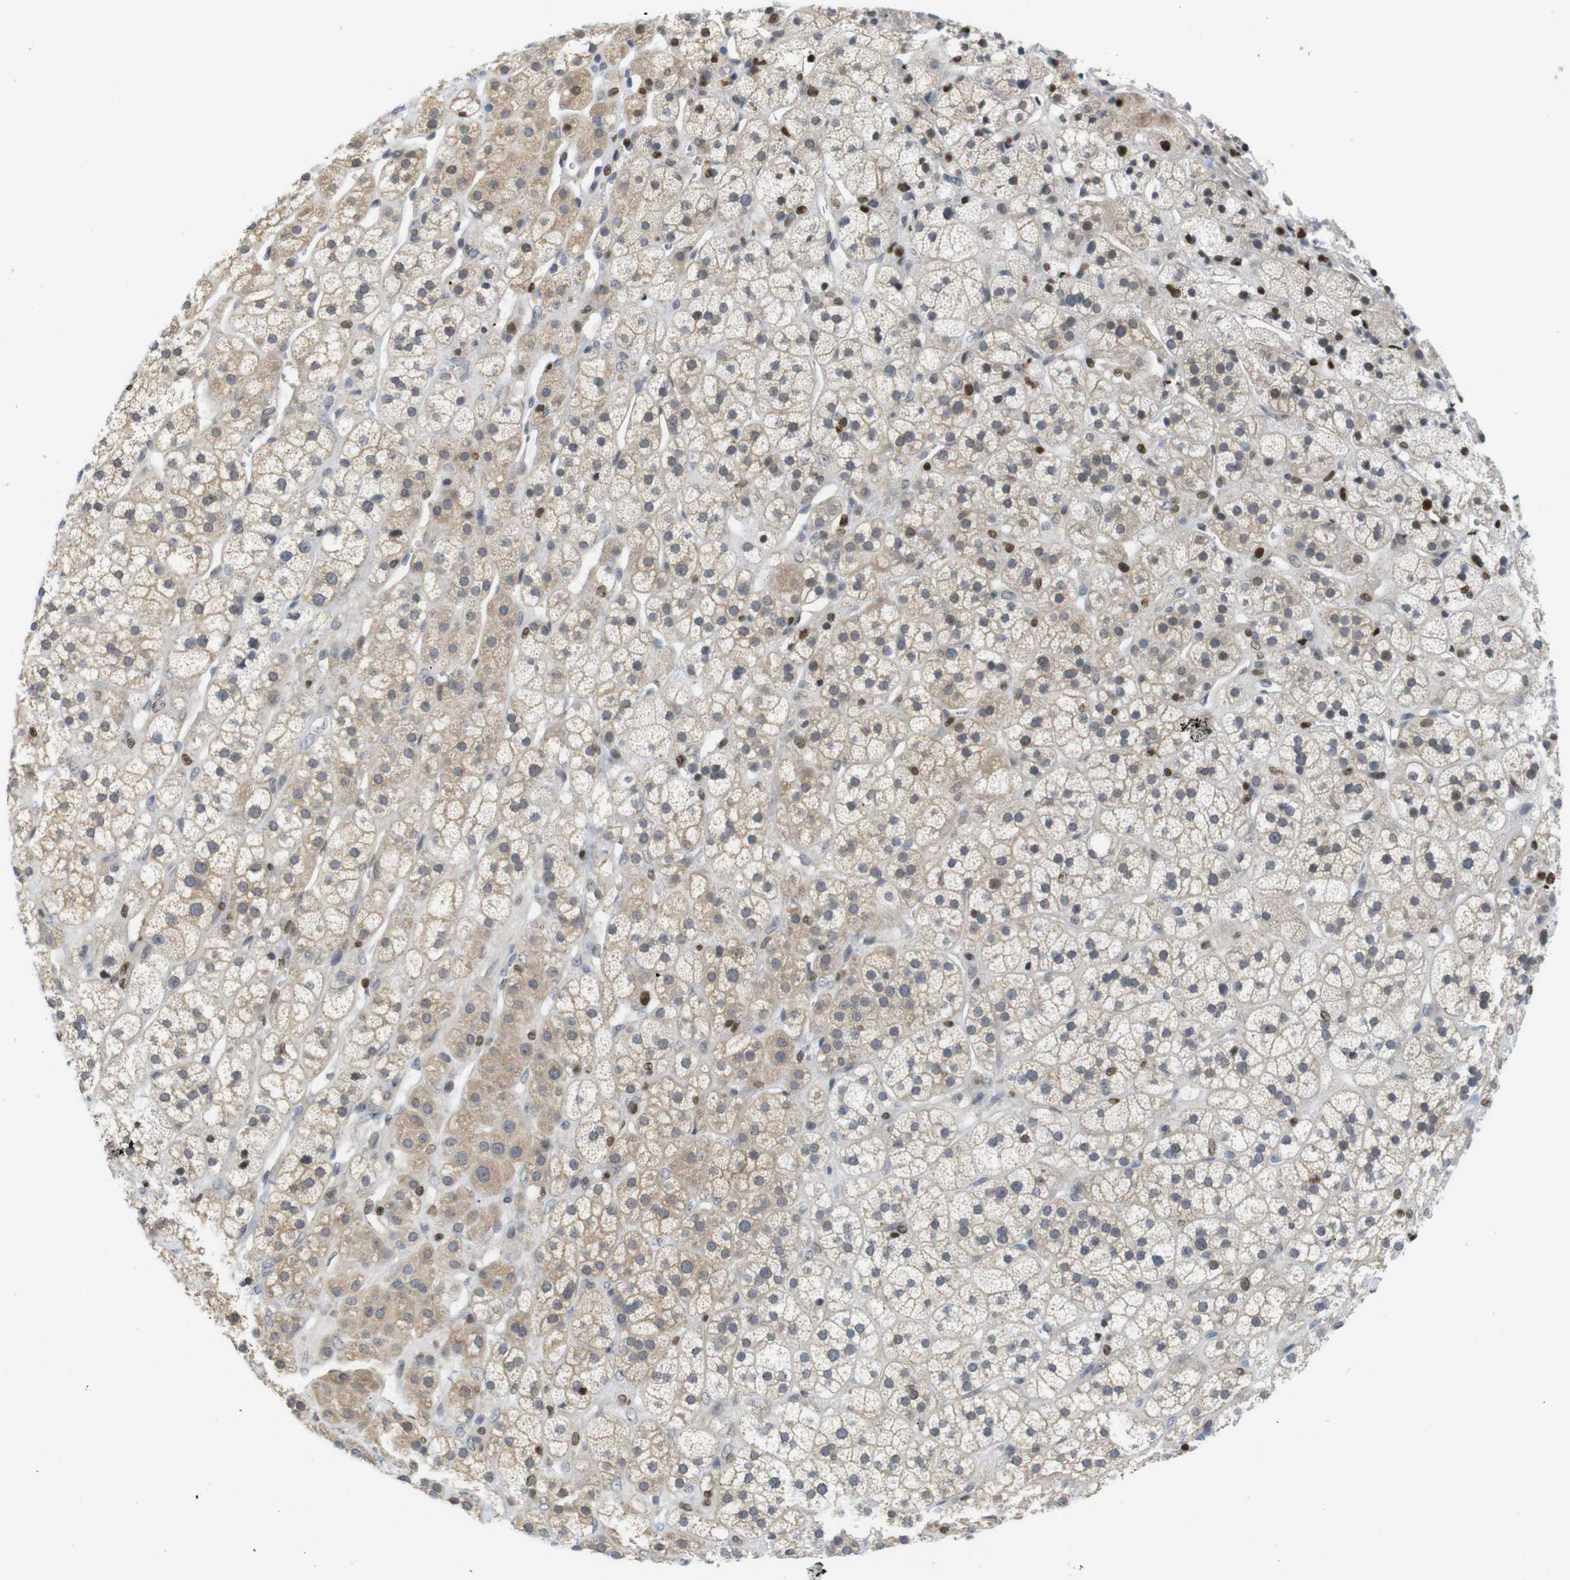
{"staining": {"intensity": "moderate", "quantity": ">75%", "location": "cytoplasmic/membranous,nuclear"}, "tissue": "adrenal gland", "cell_type": "Glandular cells", "image_type": "normal", "snomed": [{"axis": "morphology", "description": "Normal tissue, NOS"}, {"axis": "topography", "description": "Adrenal gland"}], "caption": "Glandular cells display medium levels of moderate cytoplasmic/membranous,nuclear expression in about >75% of cells in unremarkable adrenal gland.", "gene": "MBD1", "patient": {"sex": "male", "age": 56}}